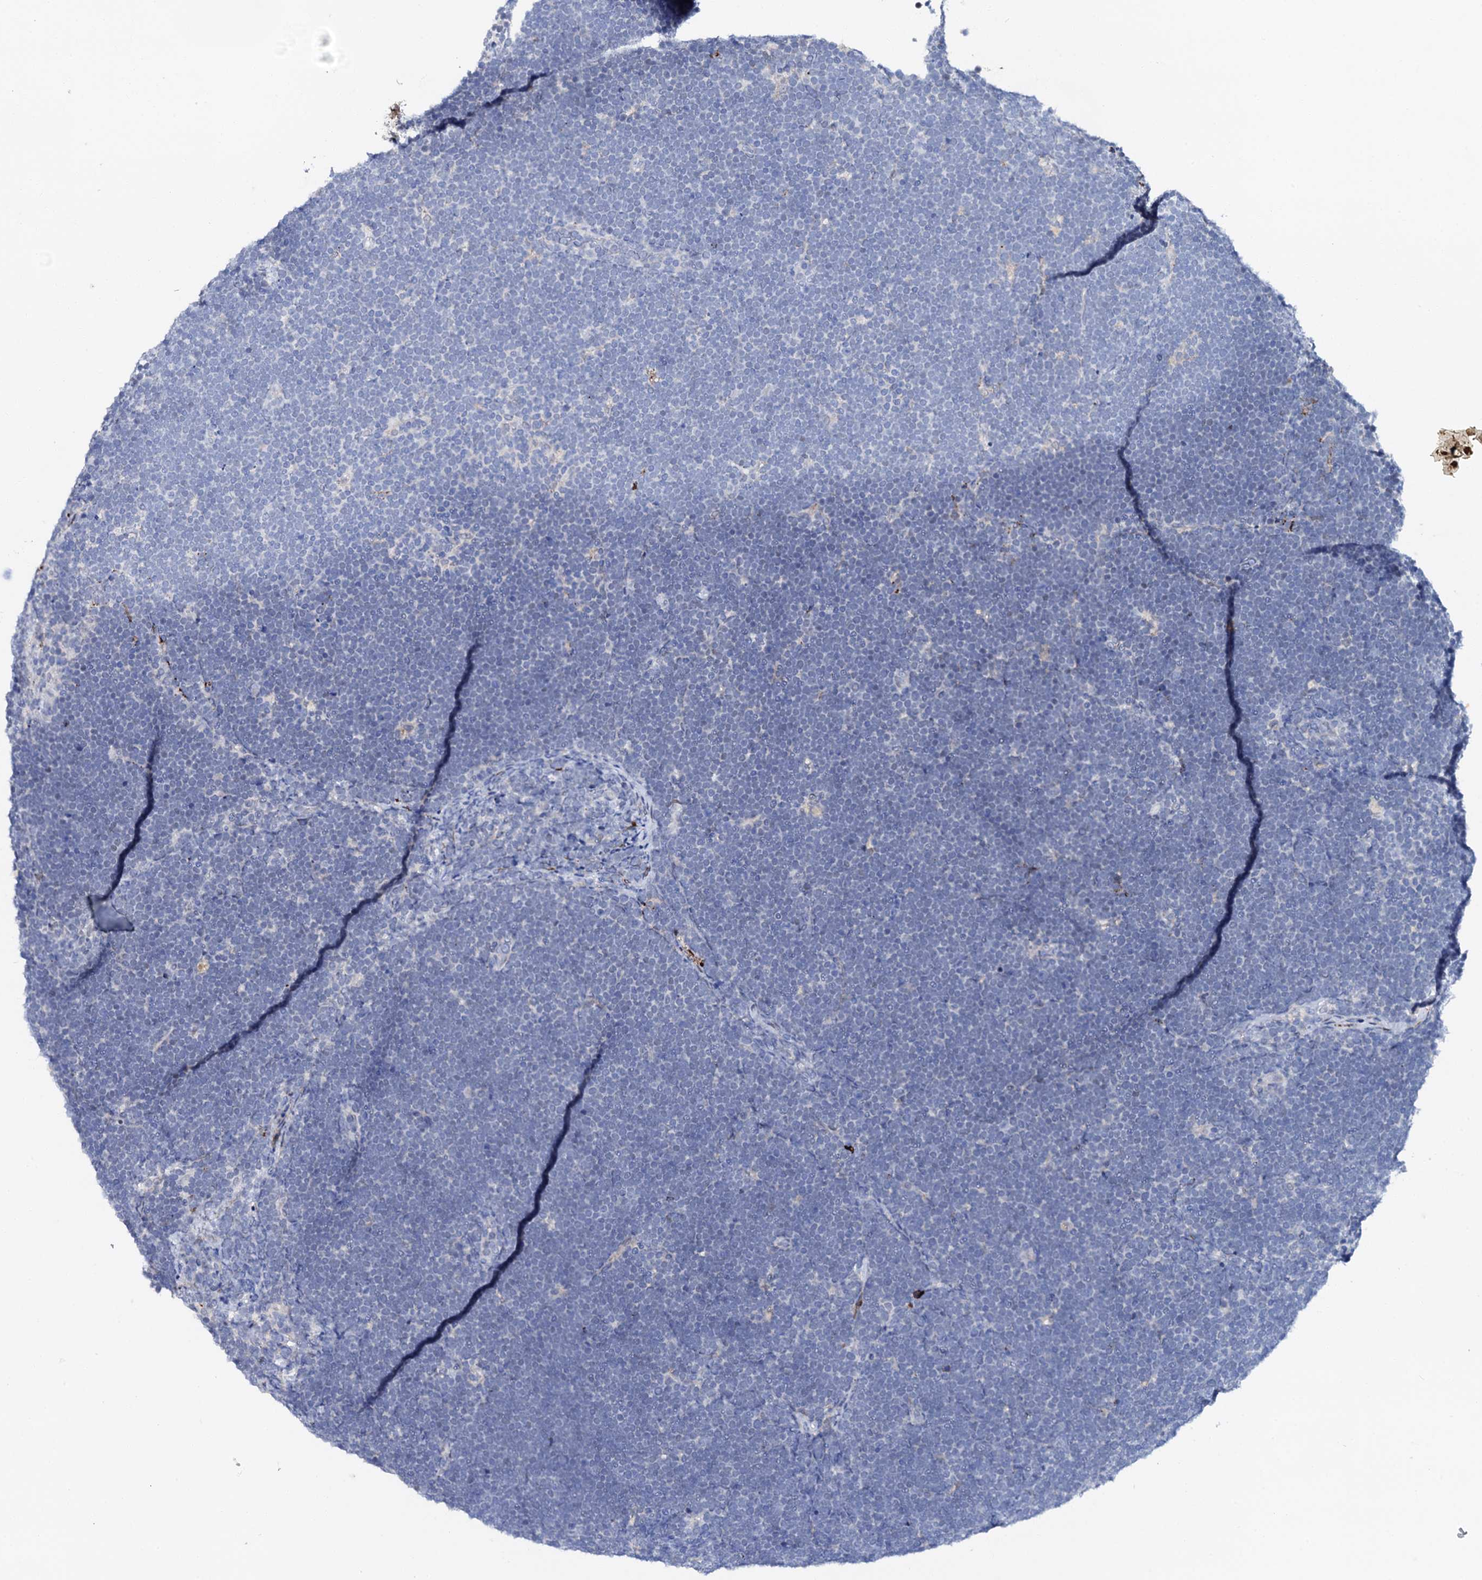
{"staining": {"intensity": "negative", "quantity": "none", "location": "none"}, "tissue": "lymphoma", "cell_type": "Tumor cells", "image_type": "cancer", "snomed": [{"axis": "morphology", "description": "Malignant lymphoma, non-Hodgkin's type, High grade"}, {"axis": "topography", "description": "Lymph node"}], "caption": "Human high-grade malignant lymphoma, non-Hodgkin's type stained for a protein using immunohistochemistry (IHC) displays no positivity in tumor cells.", "gene": "MED13L", "patient": {"sex": "male", "age": 13}}